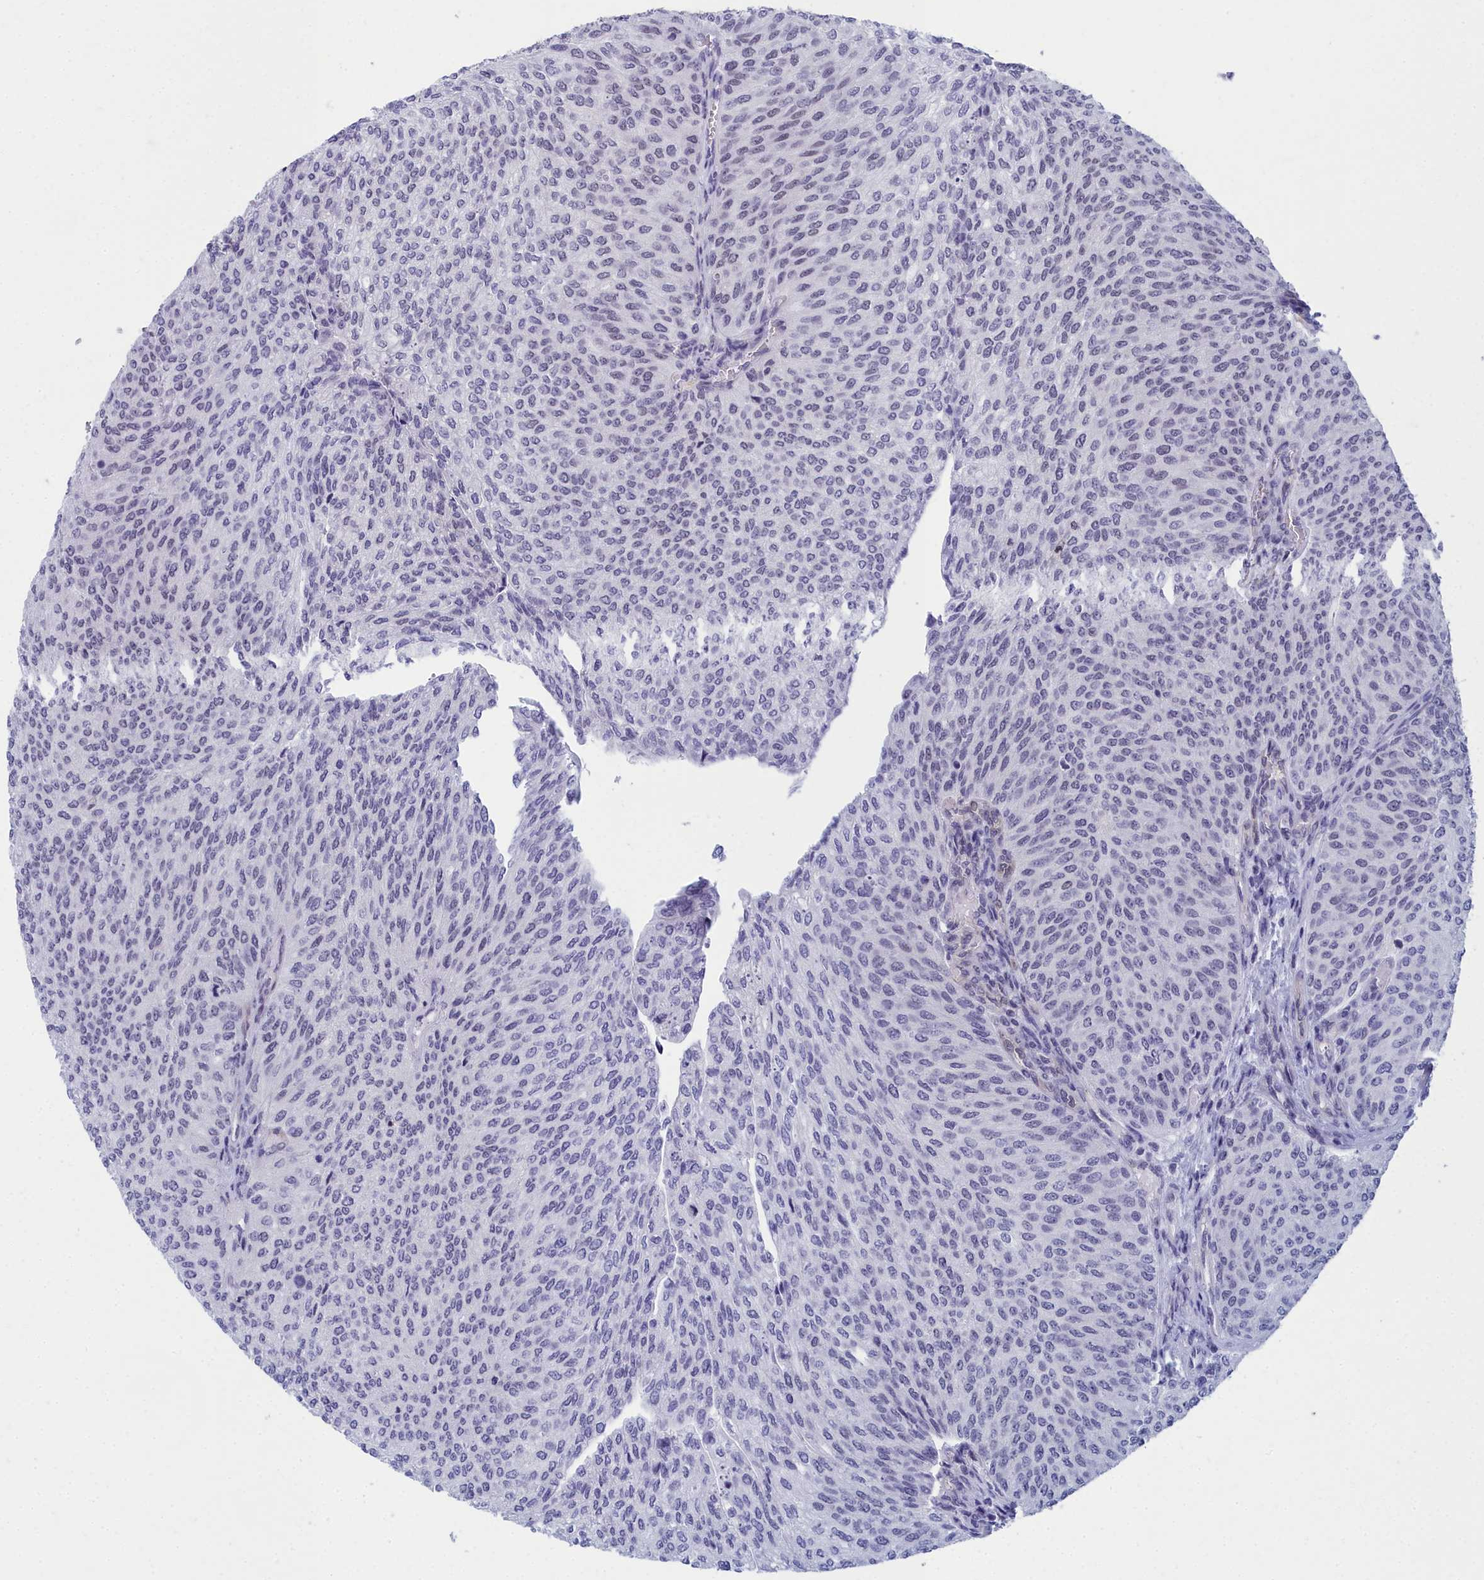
{"staining": {"intensity": "negative", "quantity": "none", "location": "none"}, "tissue": "urothelial cancer", "cell_type": "Tumor cells", "image_type": "cancer", "snomed": [{"axis": "morphology", "description": "Urothelial carcinoma, High grade"}, {"axis": "topography", "description": "Urinary bladder"}], "caption": "A micrograph of human urothelial cancer is negative for staining in tumor cells.", "gene": "CCDC97", "patient": {"sex": "female", "age": 79}}